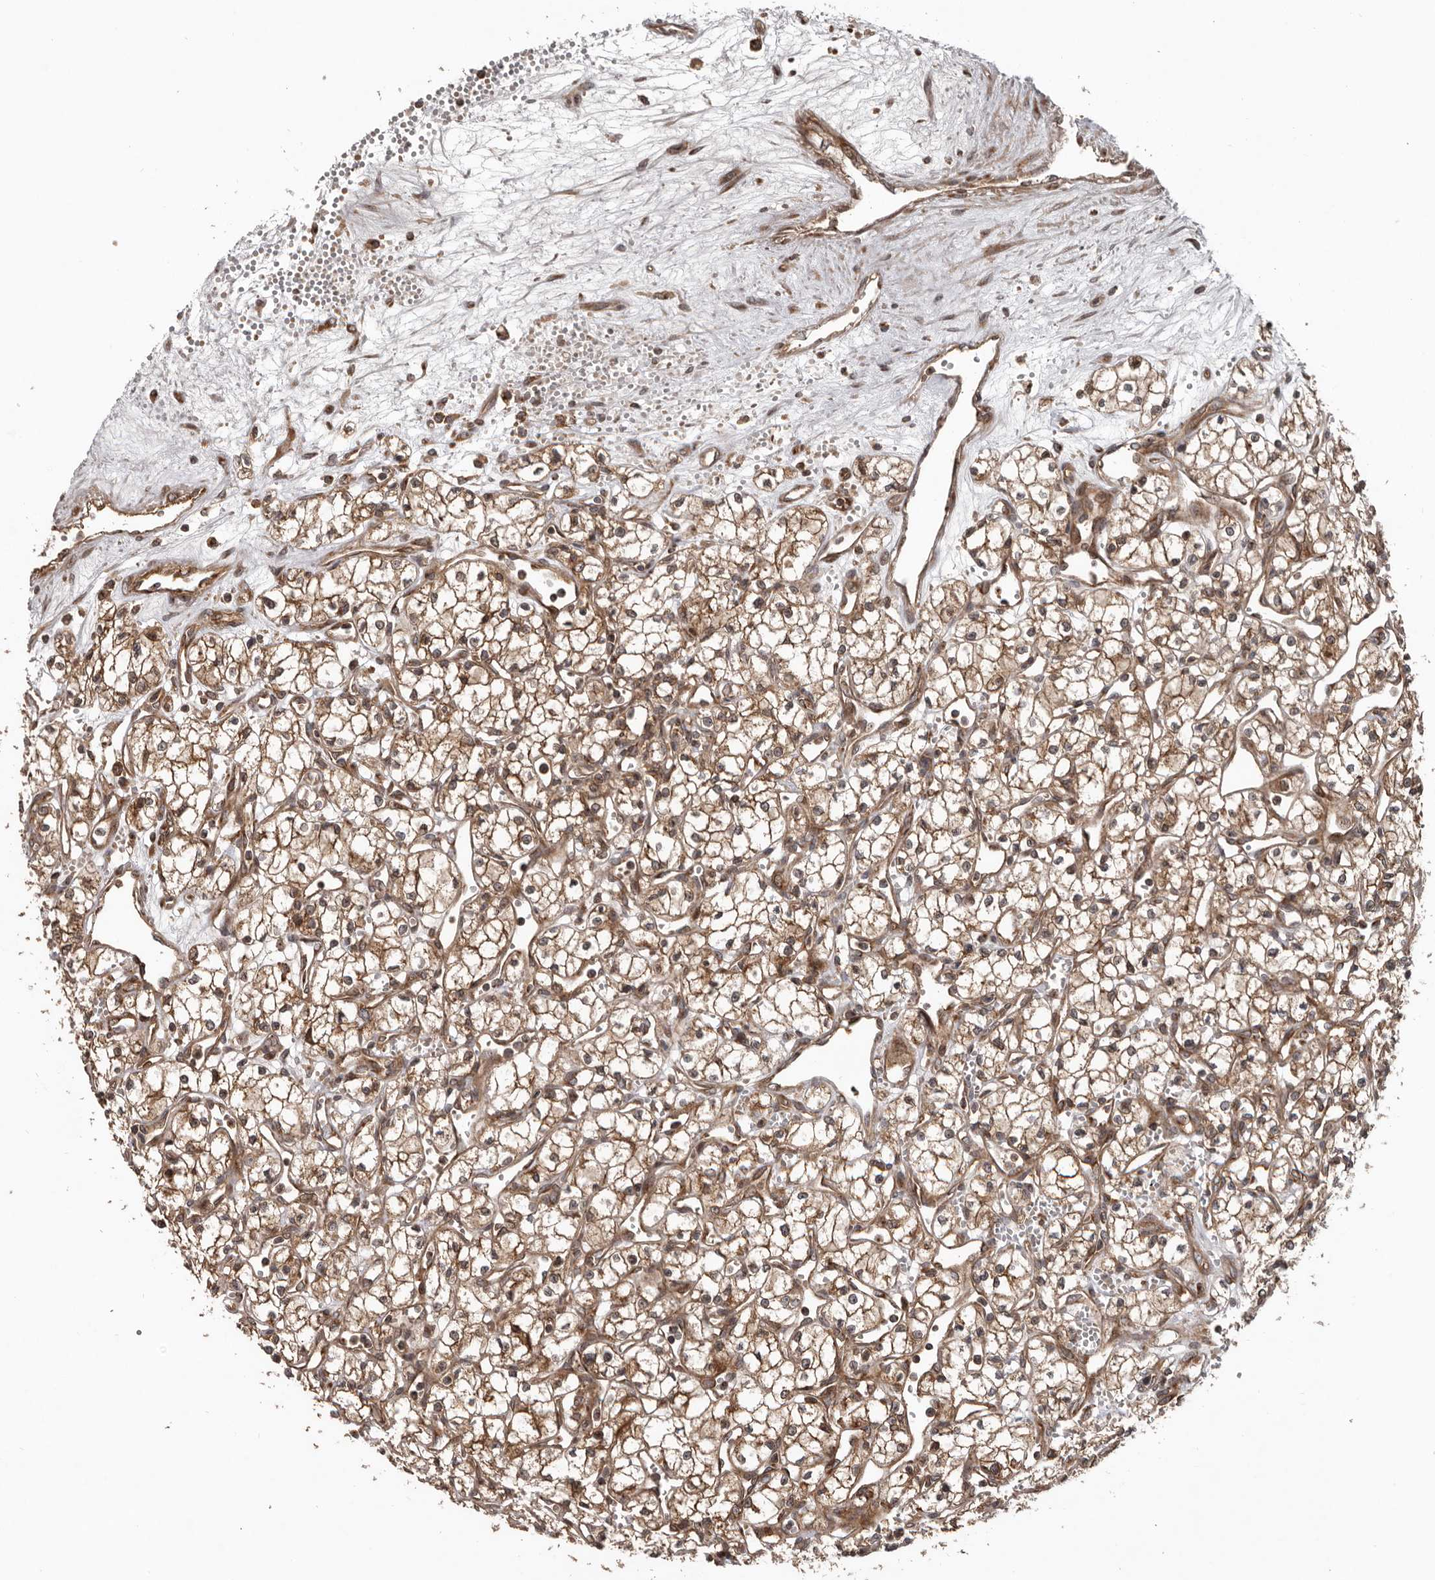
{"staining": {"intensity": "moderate", "quantity": ">75%", "location": "cytoplasmic/membranous"}, "tissue": "renal cancer", "cell_type": "Tumor cells", "image_type": "cancer", "snomed": [{"axis": "morphology", "description": "Adenocarcinoma, NOS"}, {"axis": "topography", "description": "Kidney"}], "caption": "Immunohistochemistry photomicrograph of neoplastic tissue: renal cancer (adenocarcinoma) stained using IHC shows medium levels of moderate protein expression localized specifically in the cytoplasmic/membranous of tumor cells, appearing as a cytoplasmic/membranous brown color.", "gene": "CCDC190", "patient": {"sex": "male", "age": 59}}